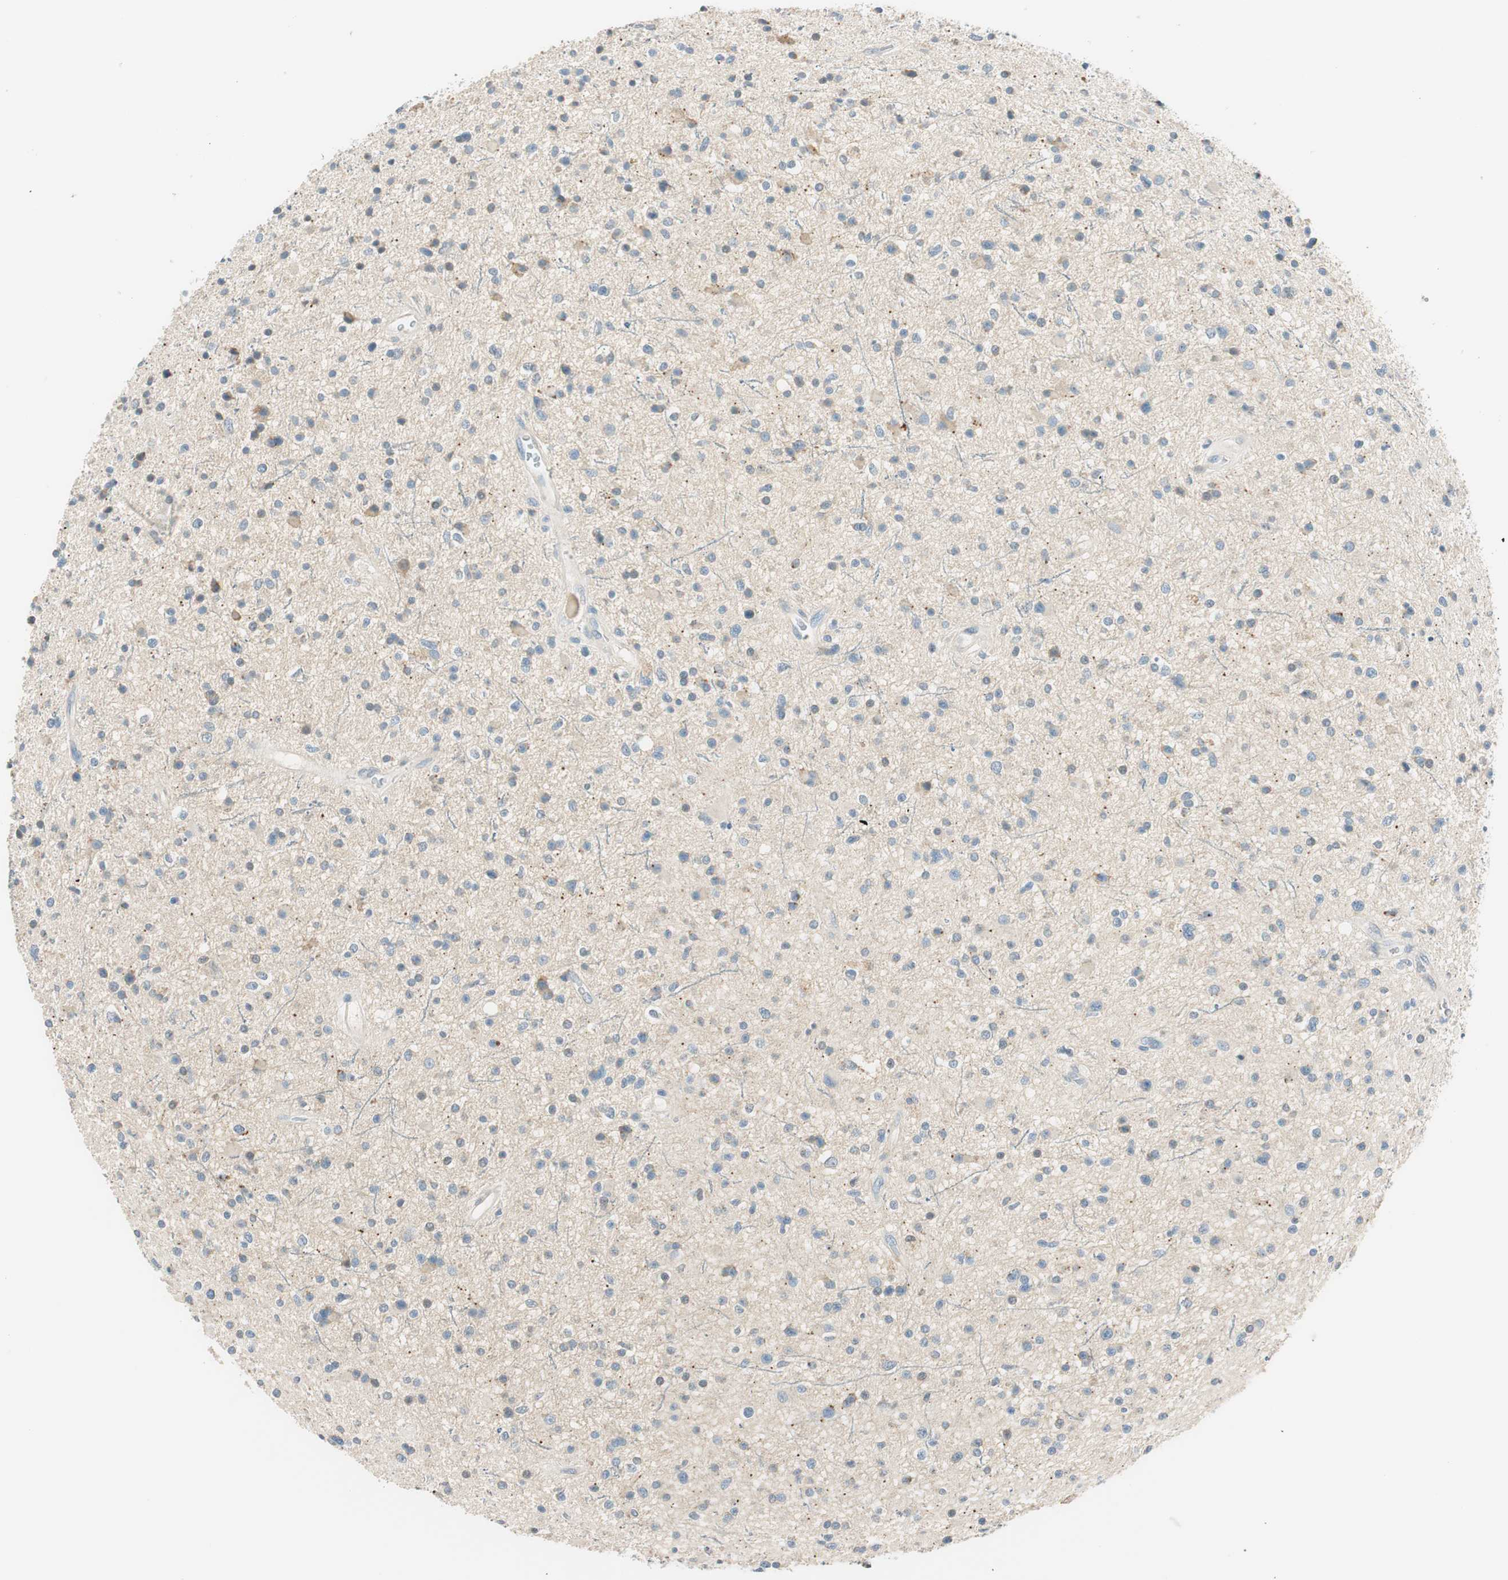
{"staining": {"intensity": "negative", "quantity": "none", "location": "none"}, "tissue": "glioma", "cell_type": "Tumor cells", "image_type": "cancer", "snomed": [{"axis": "morphology", "description": "Glioma, malignant, High grade"}, {"axis": "topography", "description": "Brain"}], "caption": "Micrograph shows no significant protein expression in tumor cells of glioma.", "gene": "TACR3", "patient": {"sex": "male", "age": 33}}